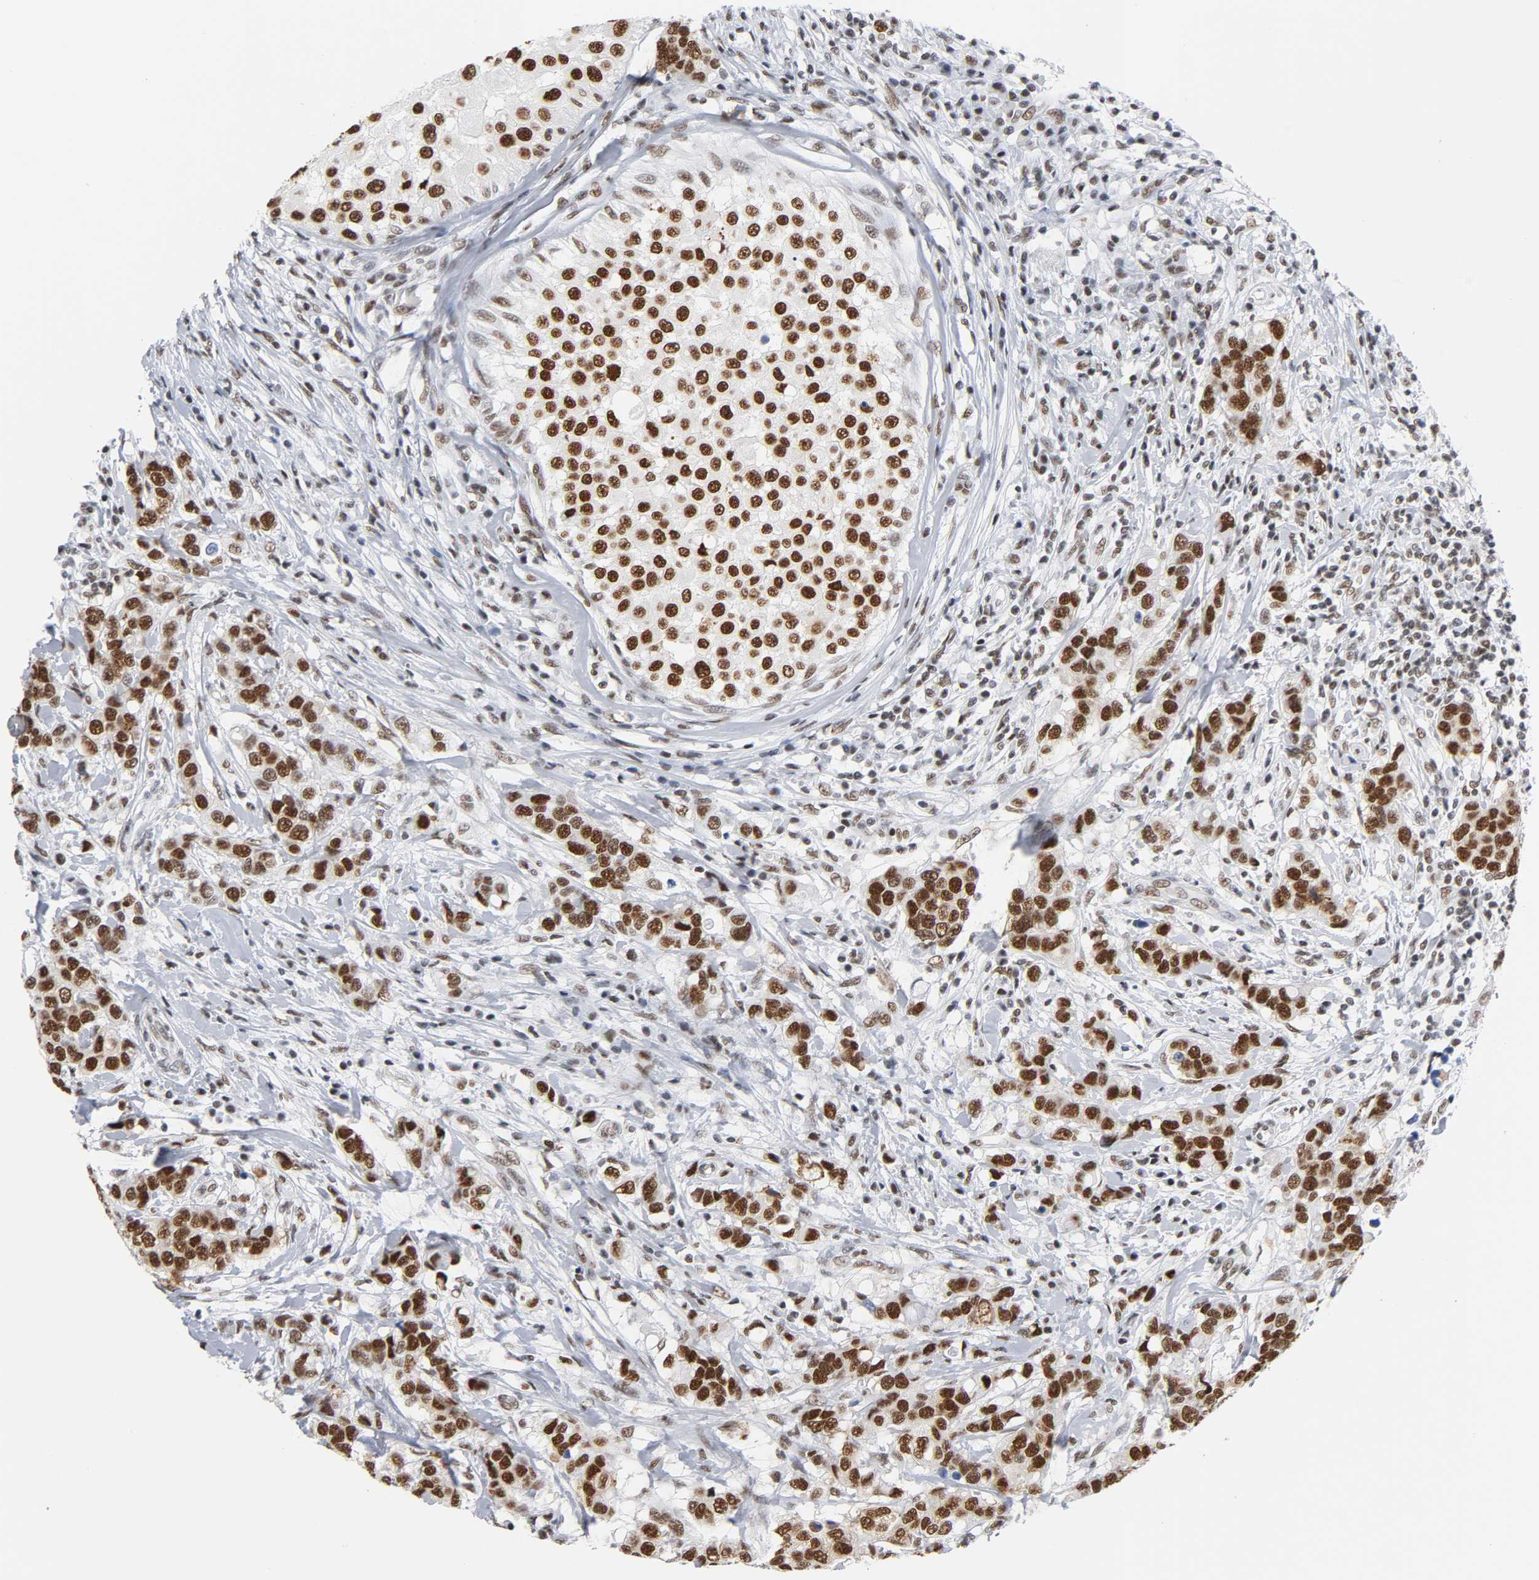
{"staining": {"intensity": "strong", "quantity": ">75%", "location": "nuclear"}, "tissue": "breast cancer", "cell_type": "Tumor cells", "image_type": "cancer", "snomed": [{"axis": "morphology", "description": "Duct carcinoma"}, {"axis": "topography", "description": "Breast"}], "caption": "Immunohistochemistry (IHC) photomicrograph of human breast cancer (intraductal carcinoma) stained for a protein (brown), which demonstrates high levels of strong nuclear expression in approximately >75% of tumor cells.", "gene": "CSTF2", "patient": {"sex": "female", "age": 27}}